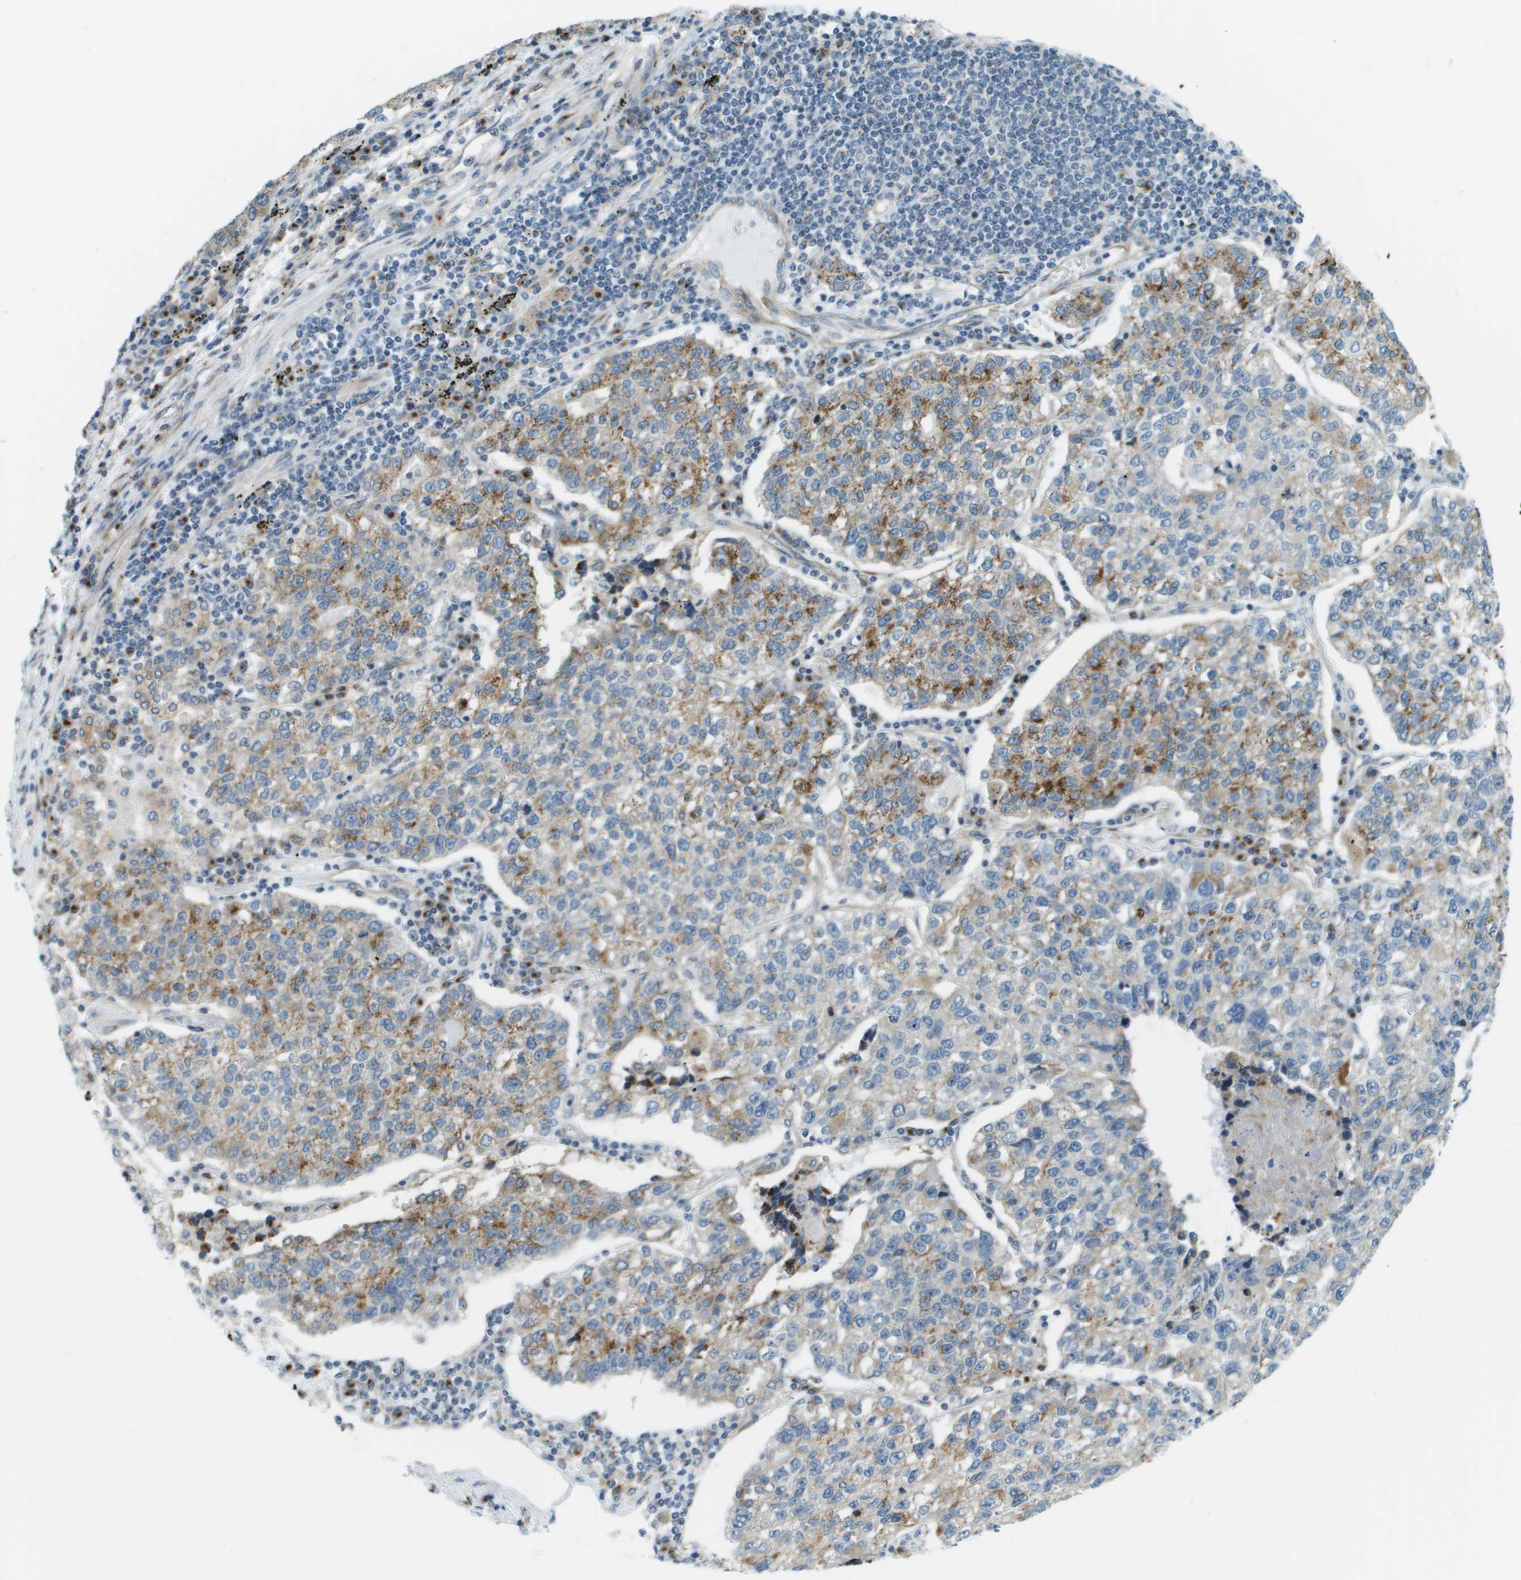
{"staining": {"intensity": "moderate", "quantity": ">75%", "location": "cytoplasmic/membranous"}, "tissue": "lung cancer", "cell_type": "Tumor cells", "image_type": "cancer", "snomed": [{"axis": "morphology", "description": "Adenocarcinoma, NOS"}, {"axis": "topography", "description": "Lung"}], "caption": "IHC micrograph of neoplastic tissue: human lung cancer stained using immunohistochemistry (IHC) exhibits medium levels of moderate protein expression localized specifically in the cytoplasmic/membranous of tumor cells, appearing as a cytoplasmic/membranous brown color.", "gene": "ACBD3", "patient": {"sex": "male", "age": 49}}